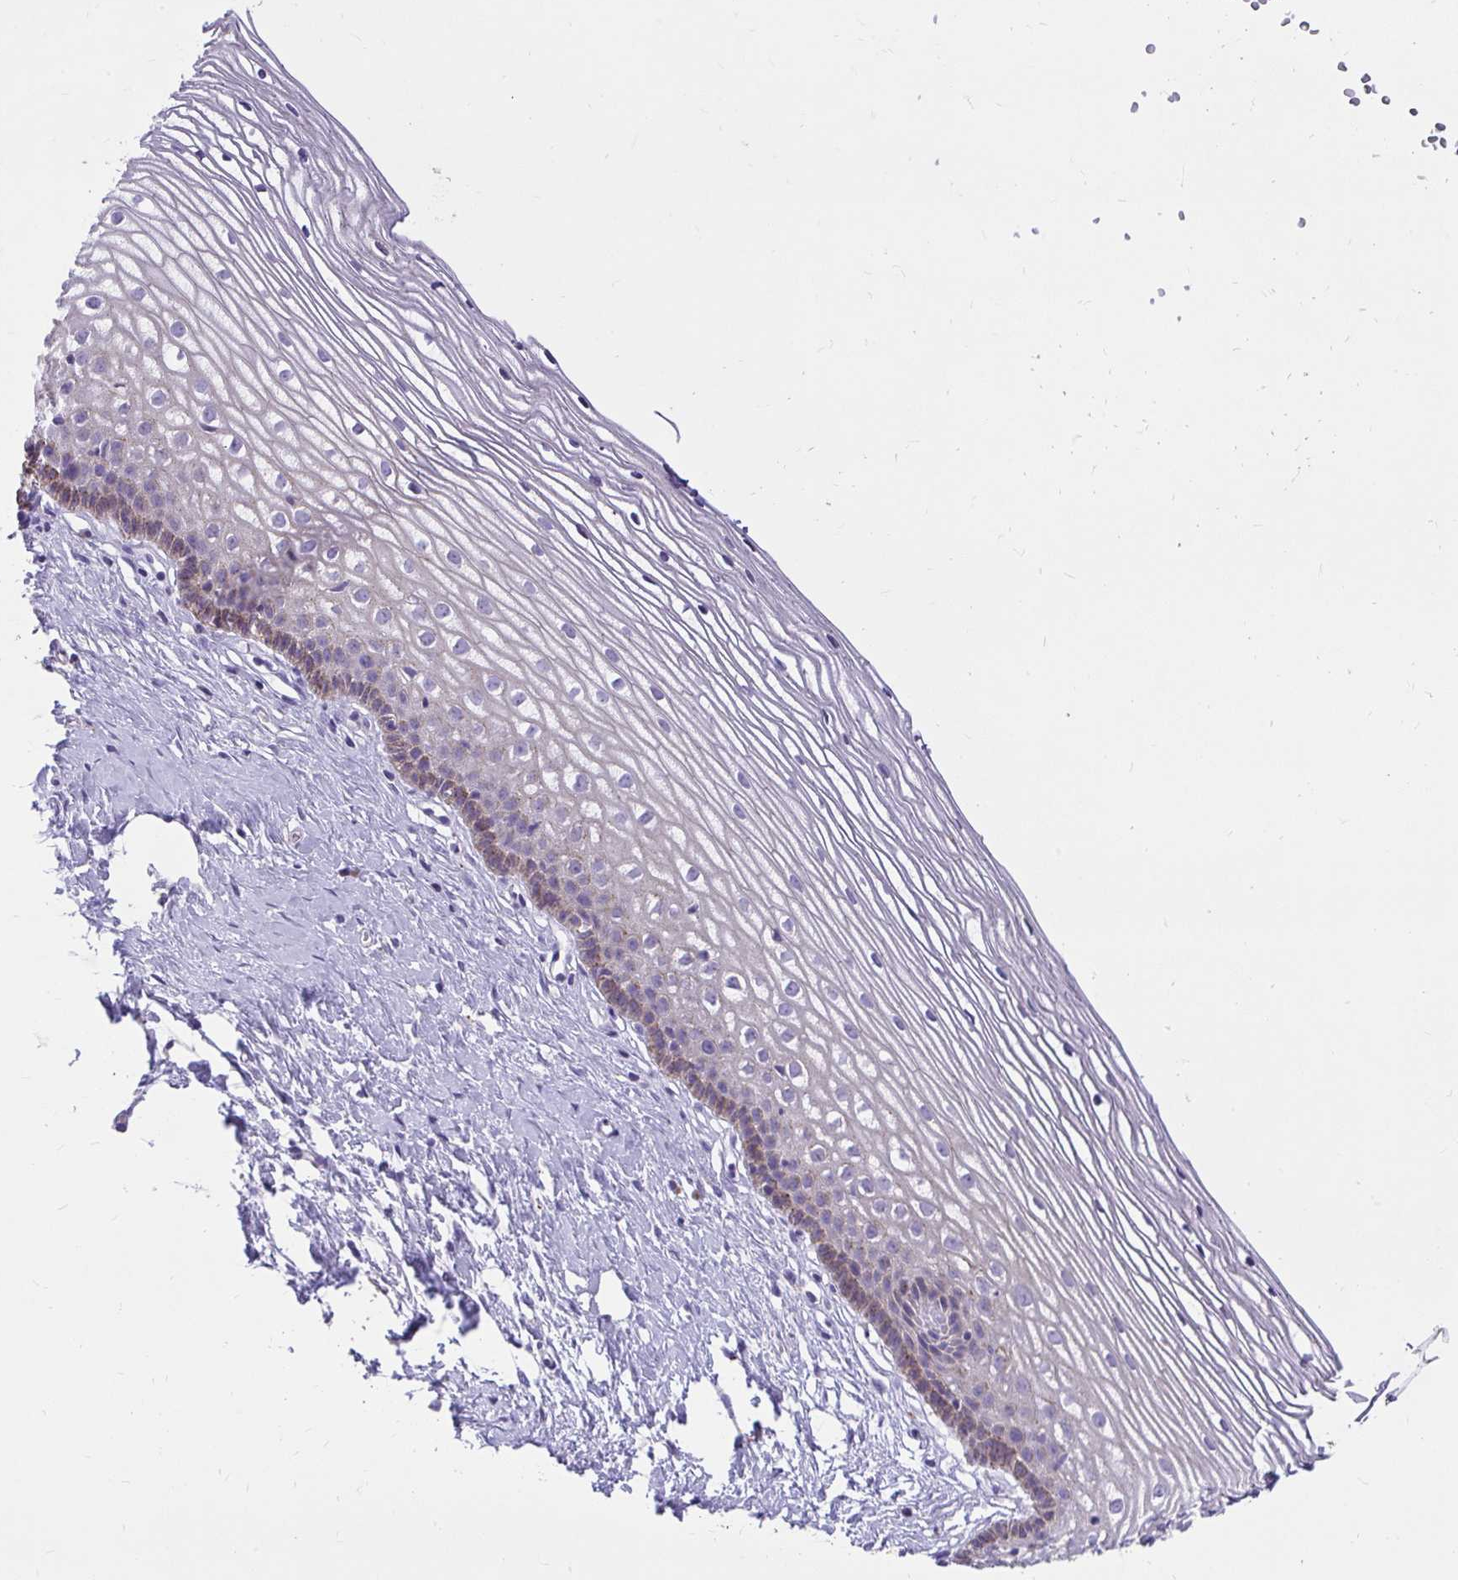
{"staining": {"intensity": "negative", "quantity": "none", "location": "none"}, "tissue": "cervix", "cell_type": "Glandular cells", "image_type": "normal", "snomed": [{"axis": "morphology", "description": "Normal tissue, NOS"}, {"axis": "topography", "description": "Cervix"}], "caption": "This is a micrograph of IHC staining of unremarkable cervix, which shows no positivity in glandular cells.", "gene": "PKN3", "patient": {"sex": "female", "age": 40}}